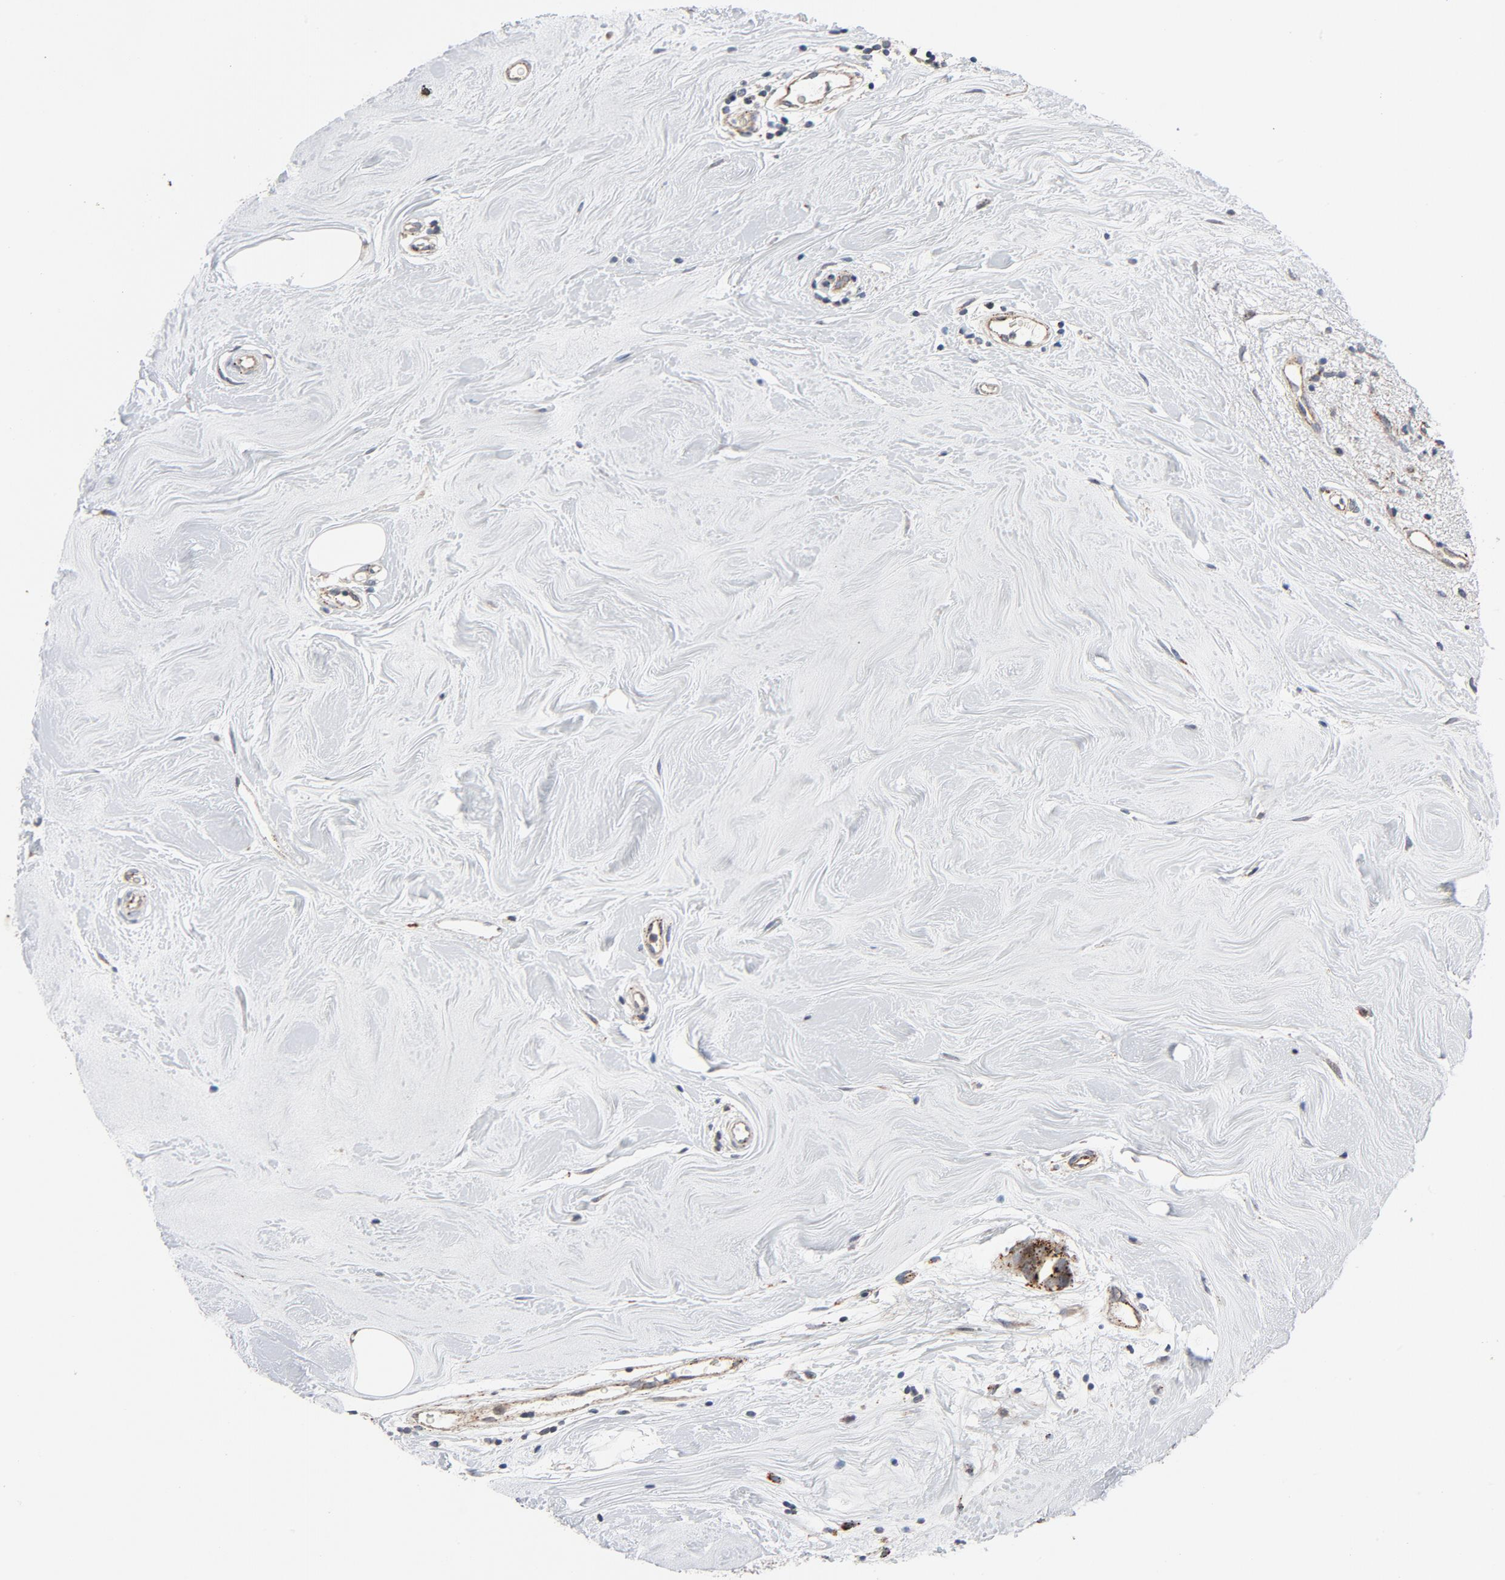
{"staining": {"intensity": "strong", "quantity": "25%-75%", "location": "cytoplasmic/membranous"}, "tissue": "breast cancer", "cell_type": "Tumor cells", "image_type": "cancer", "snomed": [{"axis": "morphology", "description": "Duct carcinoma"}, {"axis": "topography", "description": "Breast"}], "caption": "The immunohistochemical stain highlights strong cytoplasmic/membranous positivity in tumor cells of breast cancer tissue.", "gene": "AKT2", "patient": {"sex": "female", "age": 40}}